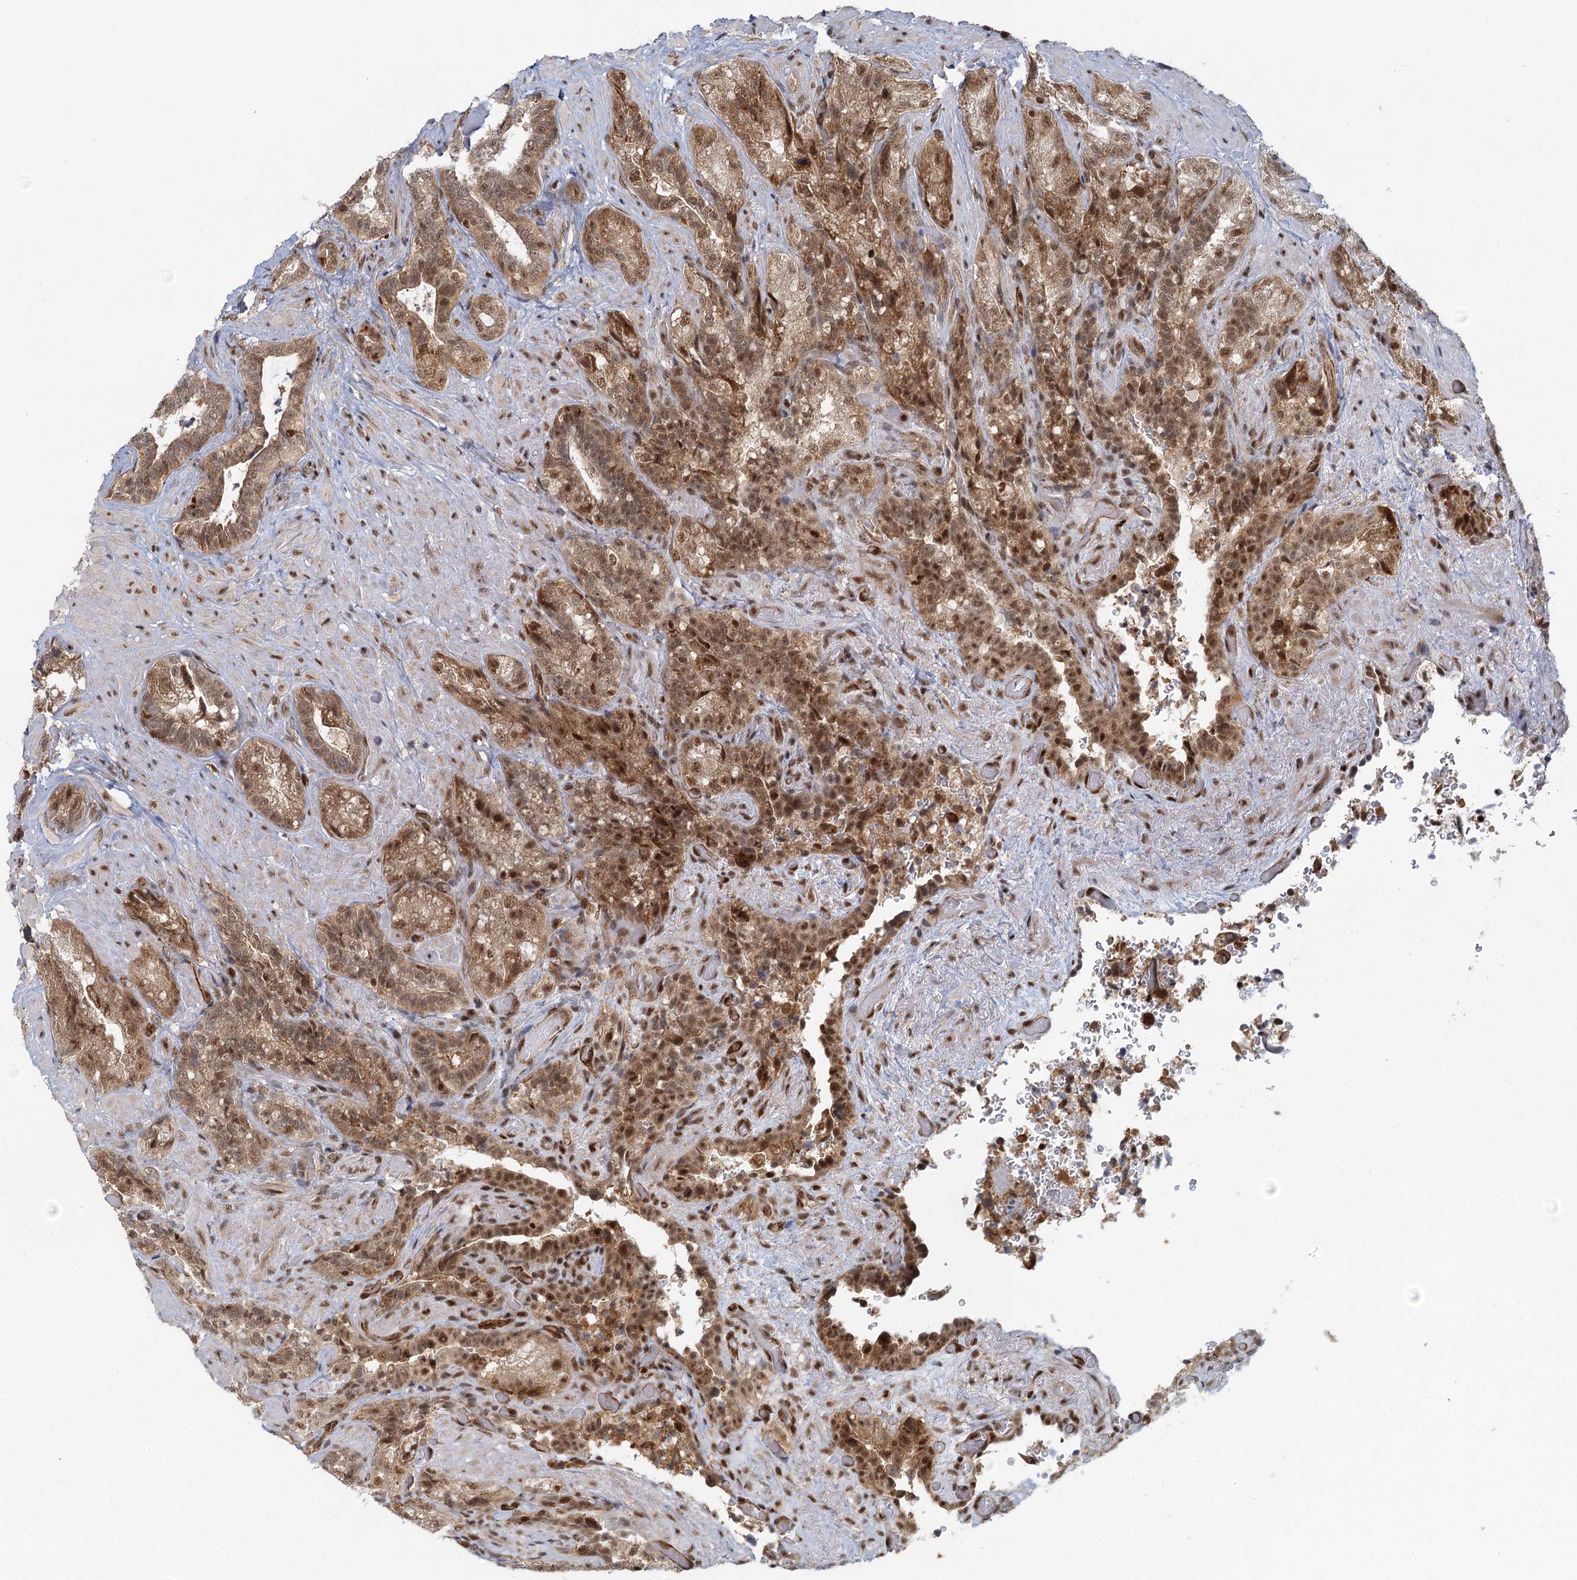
{"staining": {"intensity": "moderate", "quantity": ">75%", "location": "cytoplasmic/membranous,nuclear"}, "tissue": "seminal vesicle", "cell_type": "Glandular cells", "image_type": "normal", "snomed": [{"axis": "morphology", "description": "Normal tissue, NOS"}, {"axis": "topography", "description": "Prostate and seminal vesicle, NOS"}, {"axis": "topography", "description": "Prostate"}, {"axis": "topography", "description": "Seminal veicle"}], "caption": "Protein expression analysis of benign seminal vesicle exhibits moderate cytoplasmic/membranous,nuclear positivity in about >75% of glandular cells.", "gene": "GPATCH11", "patient": {"sex": "male", "age": 67}}